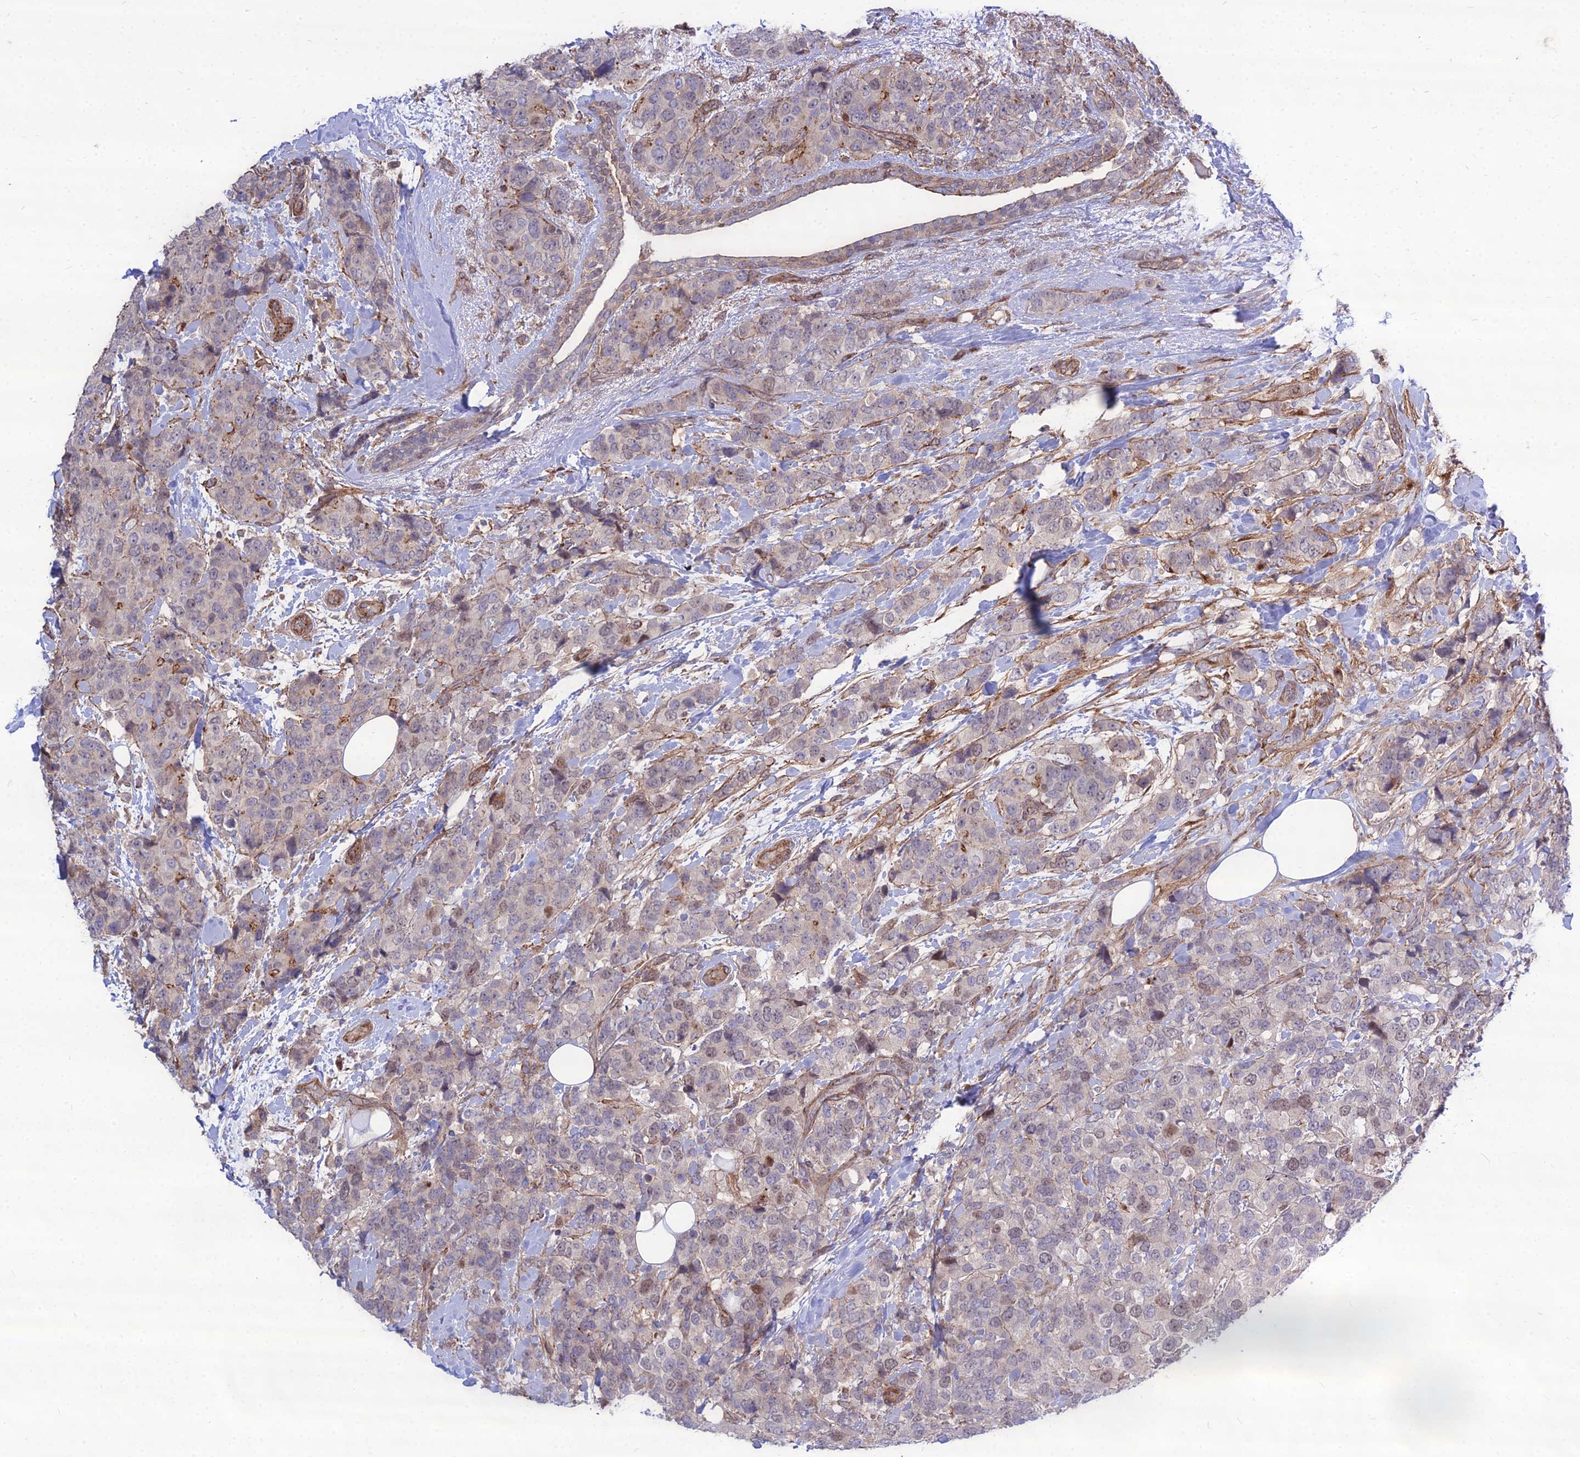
{"staining": {"intensity": "moderate", "quantity": "<25%", "location": "cytoplasmic/membranous,nuclear"}, "tissue": "breast cancer", "cell_type": "Tumor cells", "image_type": "cancer", "snomed": [{"axis": "morphology", "description": "Lobular carcinoma"}, {"axis": "topography", "description": "Breast"}], "caption": "Breast cancer tissue reveals moderate cytoplasmic/membranous and nuclear expression in about <25% of tumor cells, visualized by immunohistochemistry.", "gene": "TSPYL2", "patient": {"sex": "female", "age": 59}}